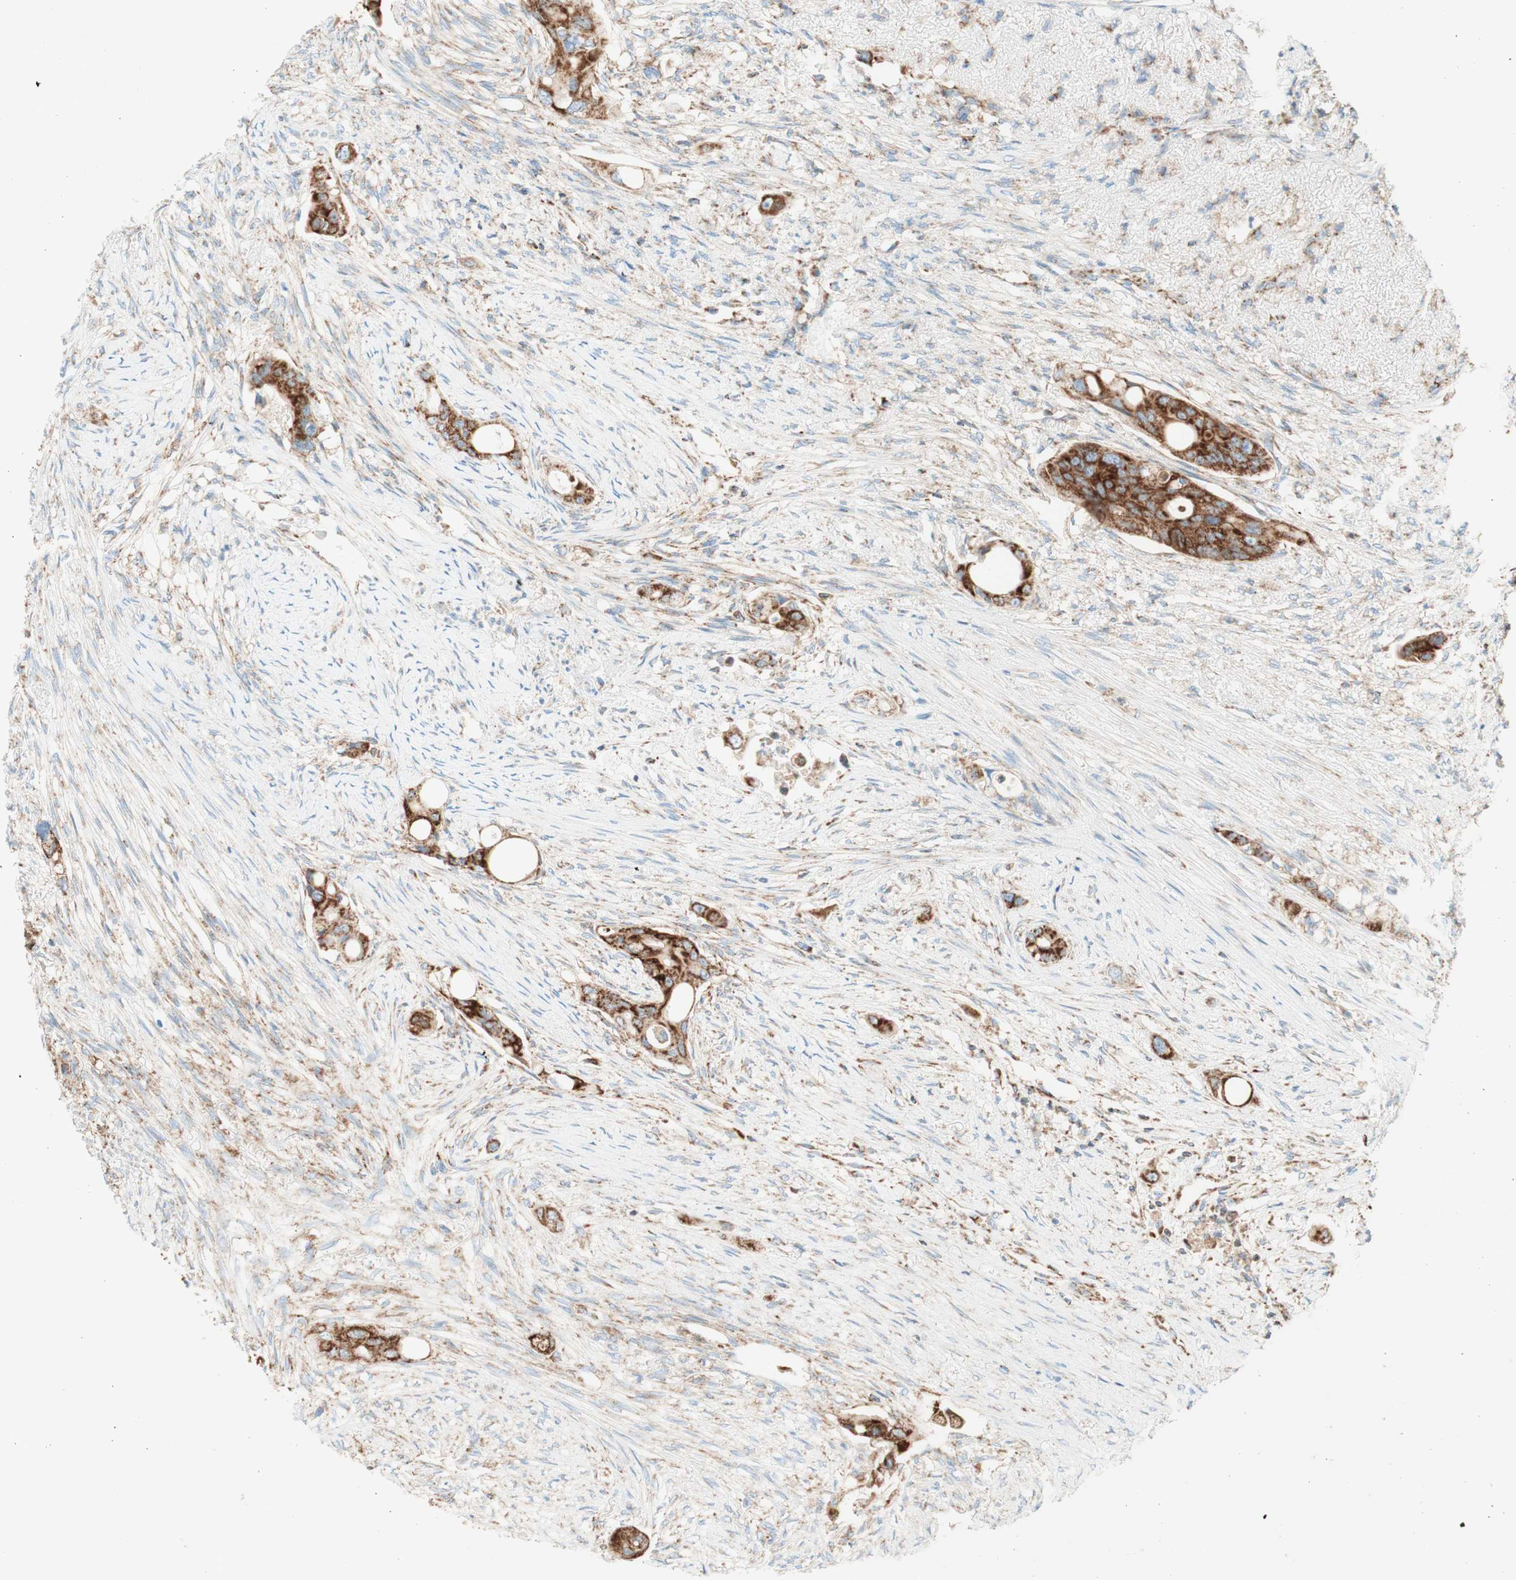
{"staining": {"intensity": "strong", "quantity": ">75%", "location": "cytoplasmic/membranous"}, "tissue": "colorectal cancer", "cell_type": "Tumor cells", "image_type": "cancer", "snomed": [{"axis": "morphology", "description": "Adenocarcinoma, NOS"}, {"axis": "topography", "description": "Colon"}], "caption": "A histopathology image showing strong cytoplasmic/membranous staining in approximately >75% of tumor cells in adenocarcinoma (colorectal), as visualized by brown immunohistochemical staining.", "gene": "TOMM20", "patient": {"sex": "female", "age": 57}}